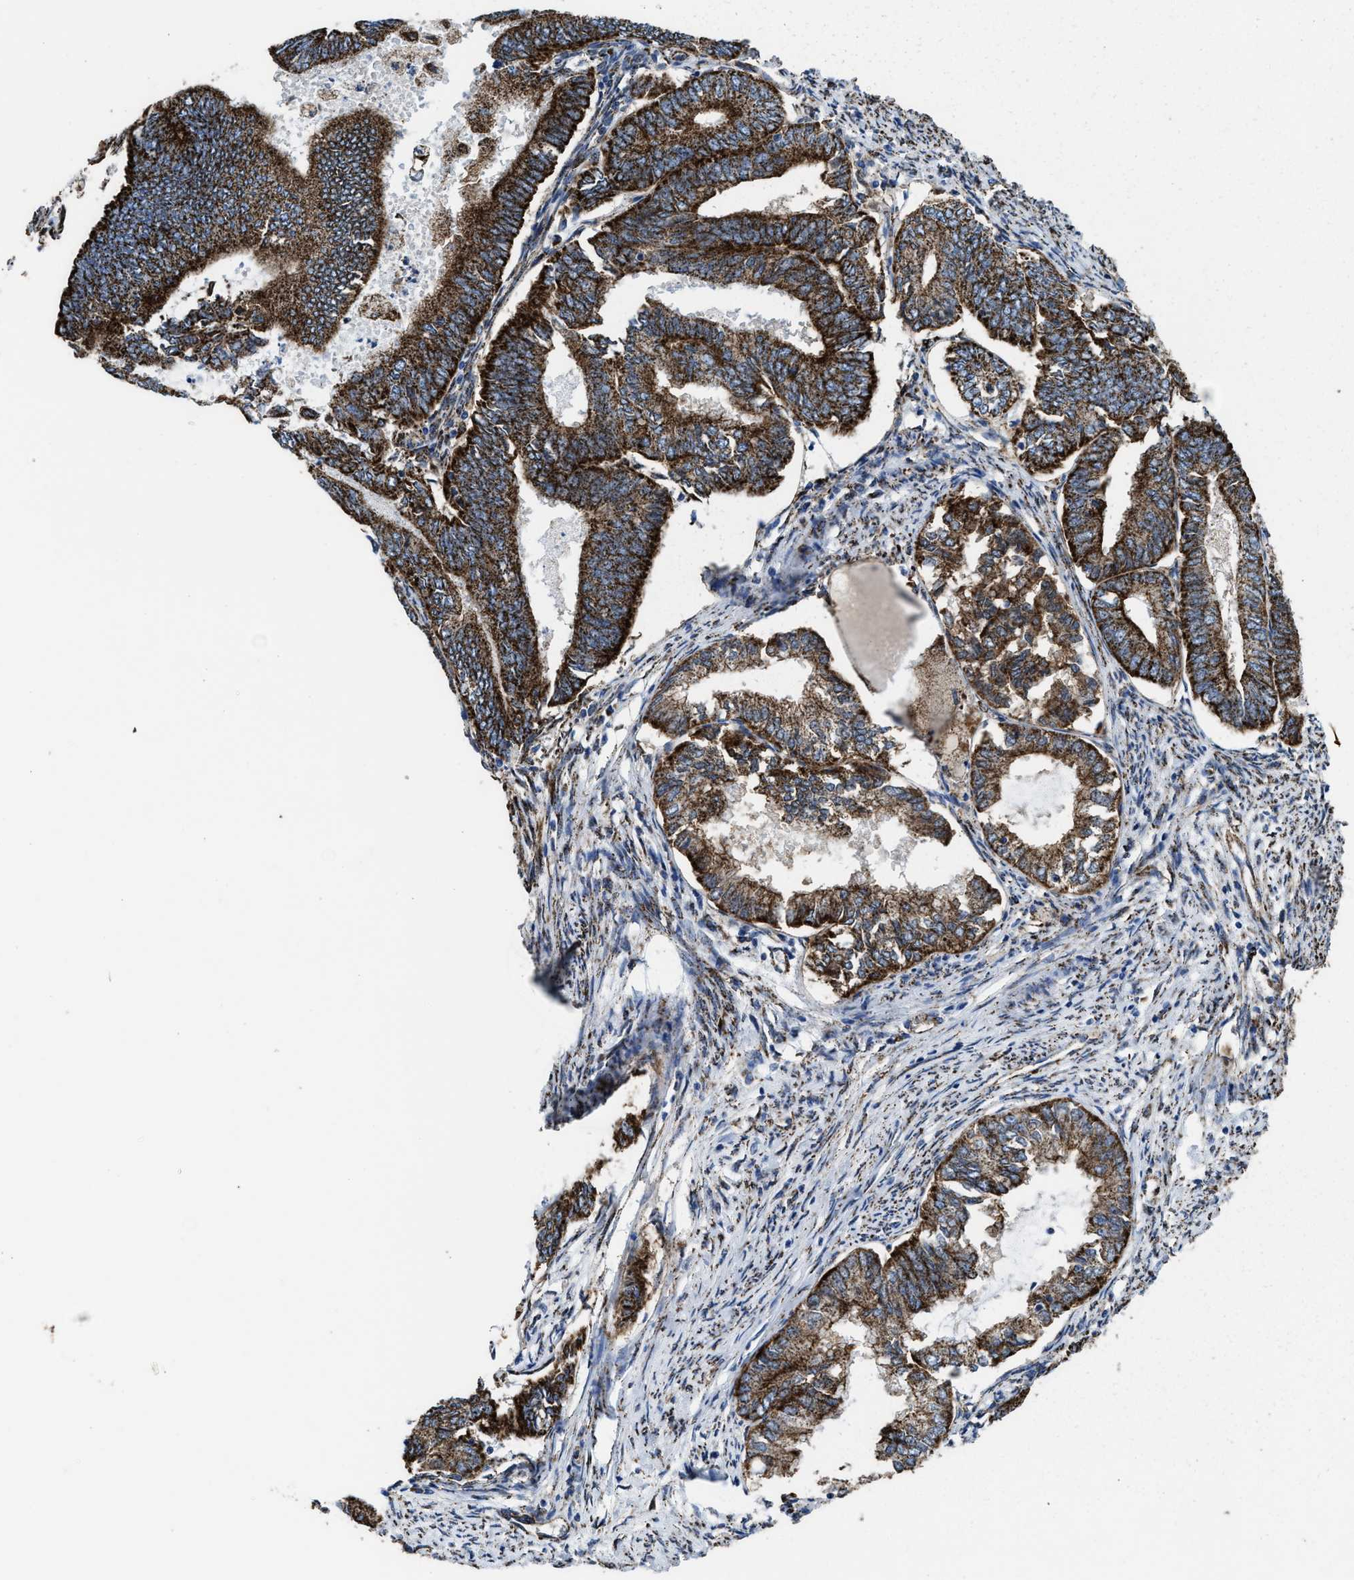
{"staining": {"intensity": "strong", "quantity": ">75%", "location": "cytoplasmic/membranous"}, "tissue": "endometrial cancer", "cell_type": "Tumor cells", "image_type": "cancer", "snomed": [{"axis": "morphology", "description": "Adenocarcinoma, NOS"}, {"axis": "topography", "description": "Endometrium"}], "caption": "Endometrial cancer (adenocarcinoma) stained with a brown dye reveals strong cytoplasmic/membranous positive staining in approximately >75% of tumor cells.", "gene": "ALDH1B1", "patient": {"sex": "female", "age": 86}}